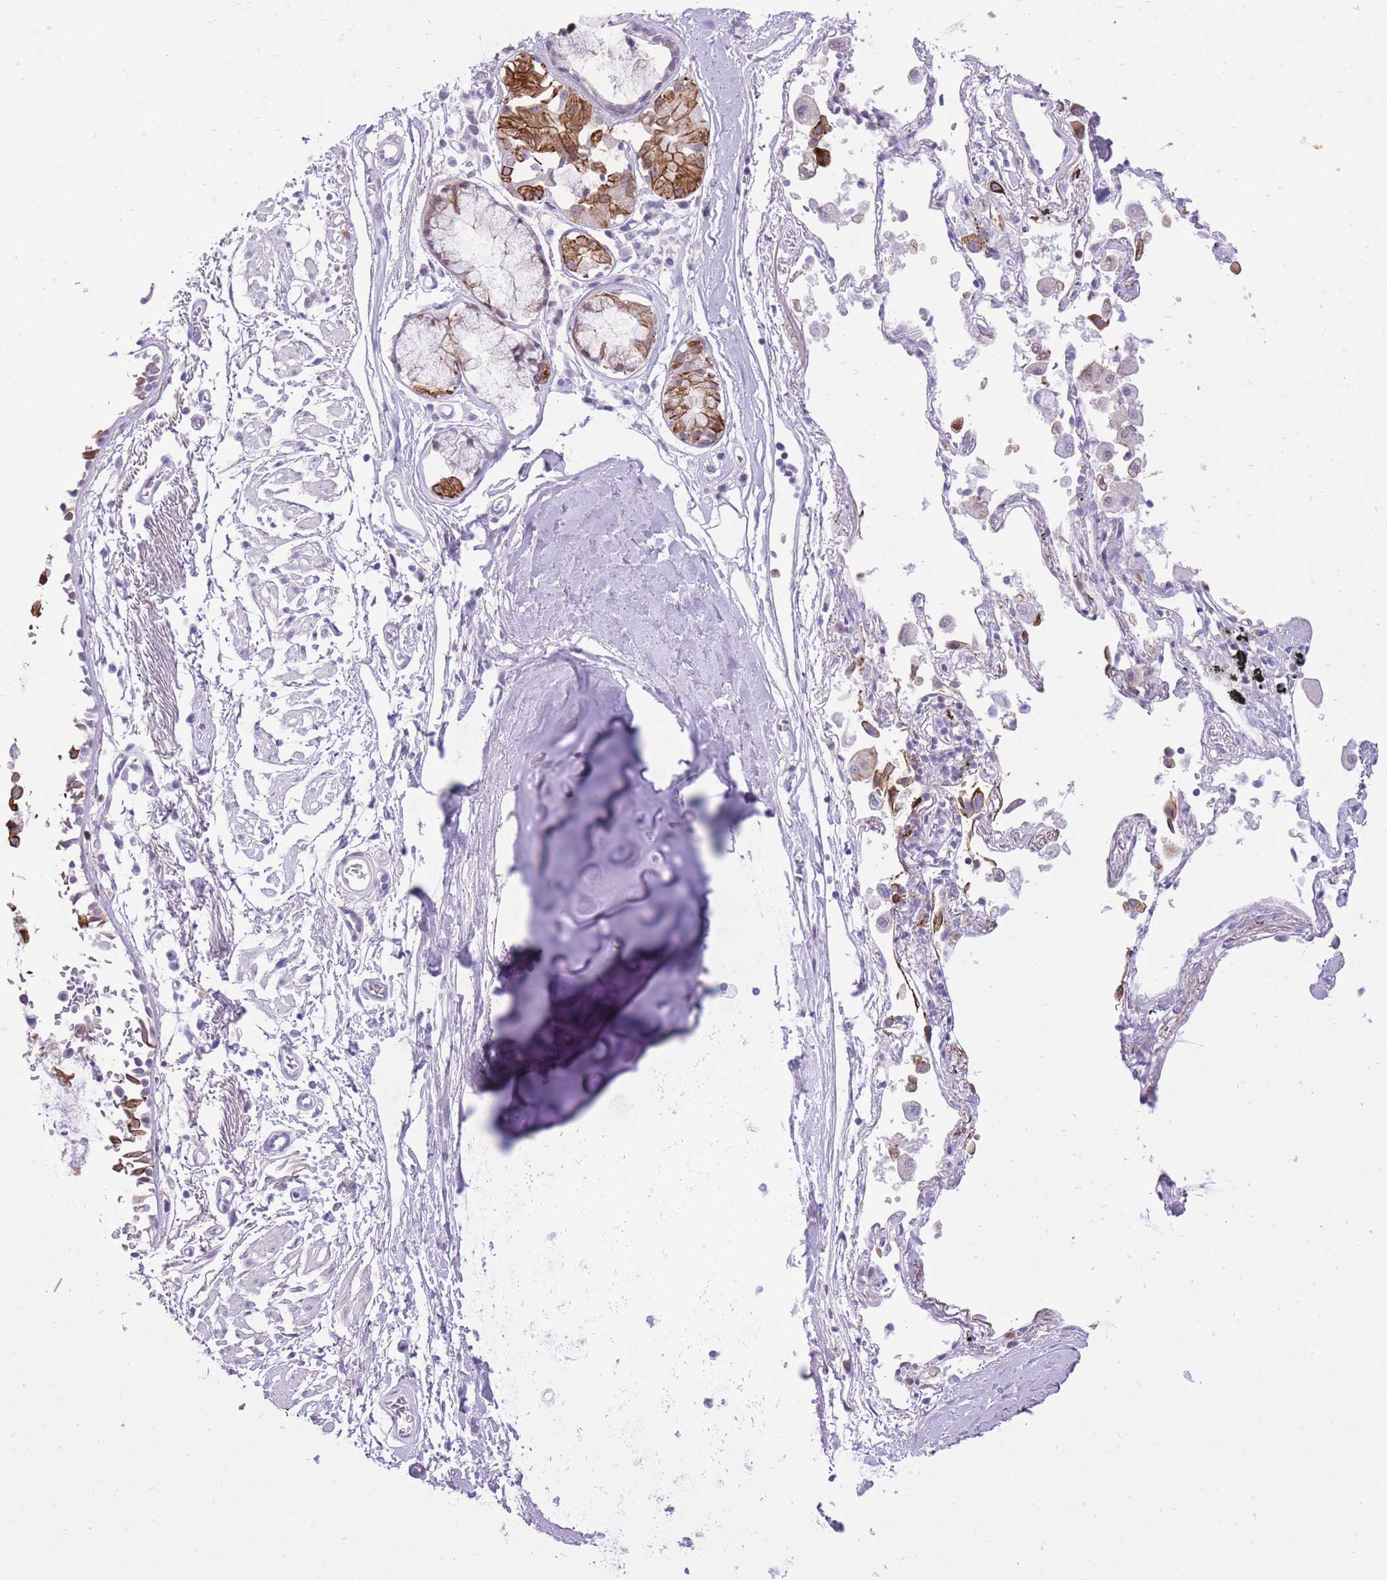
{"staining": {"intensity": "negative", "quantity": "none", "location": "none"}, "tissue": "adipose tissue", "cell_type": "Adipocytes", "image_type": "normal", "snomed": [{"axis": "morphology", "description": "Normal tissue, NOS"}, {"axis": "topography", "description": "Cartilage tissue"}], "caption": "Adipocytes show no significant expression in benign adipose tissue.", "gene": "MEIS3", "patient": {"sex": "male", "age": 73}}